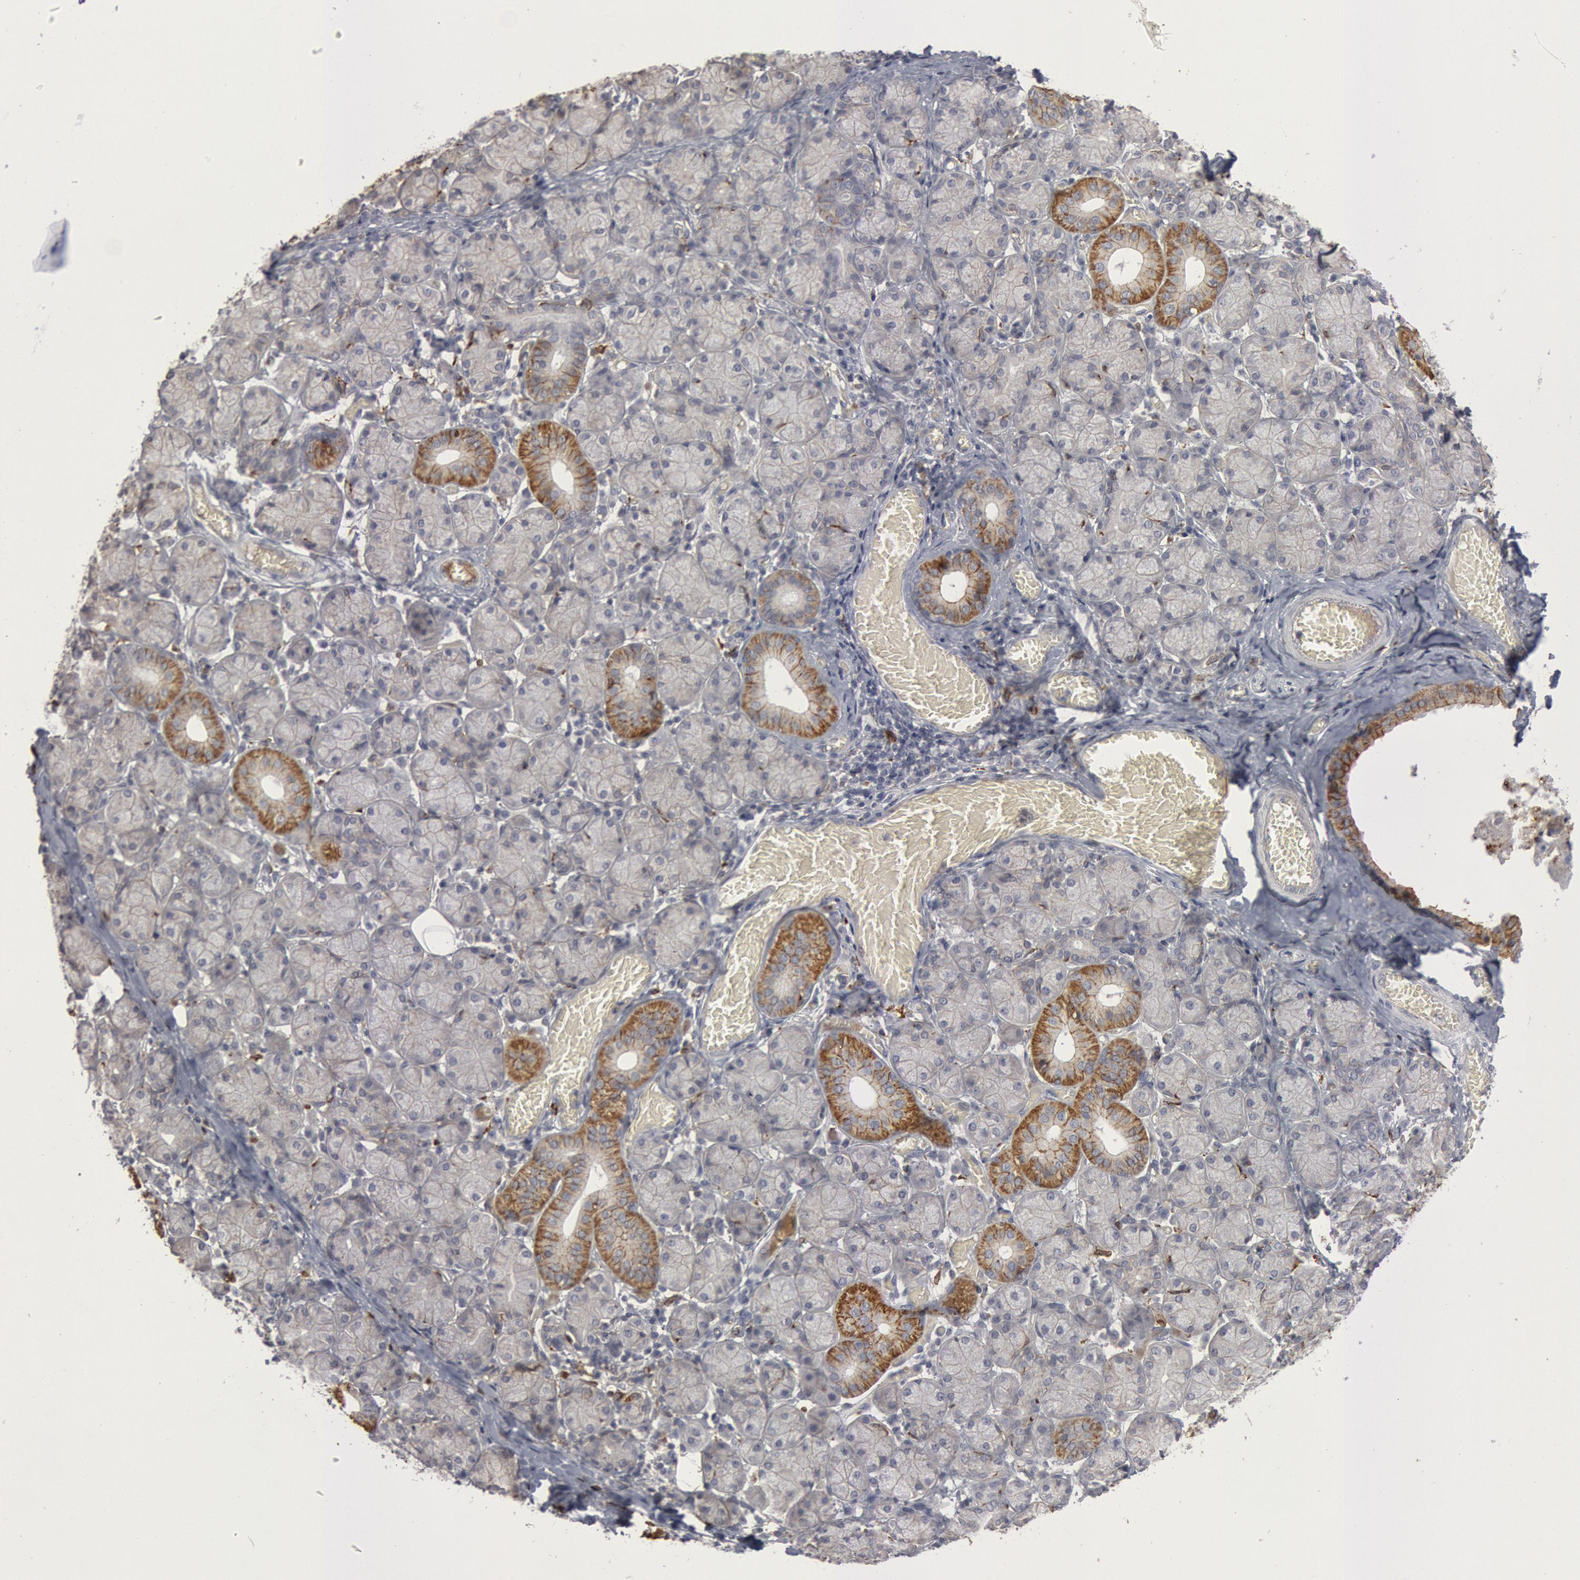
{"staining": {"intensity": "moderate", "quantity": "<25%", "location": "cytoplasmic/membranous"}, "tissue": "salivary gland", "cell_type": "Glandular cells", "image_type": "normal", "snomed": [{"axis": "morphology", "description": "Normal tissue, NOS"}, {"axis": "topography", "description": "Salivary gland"}], "caption": "Immunohistochemistry histopathology image of normal human salivary gland stained for a protein (brown), which reveals low levels of moderate cytoplasmic/membranous expression in approximately <25% of glandular cells.", "gene": "C1QC", "patient": {"sex": "female", "age": 24}}